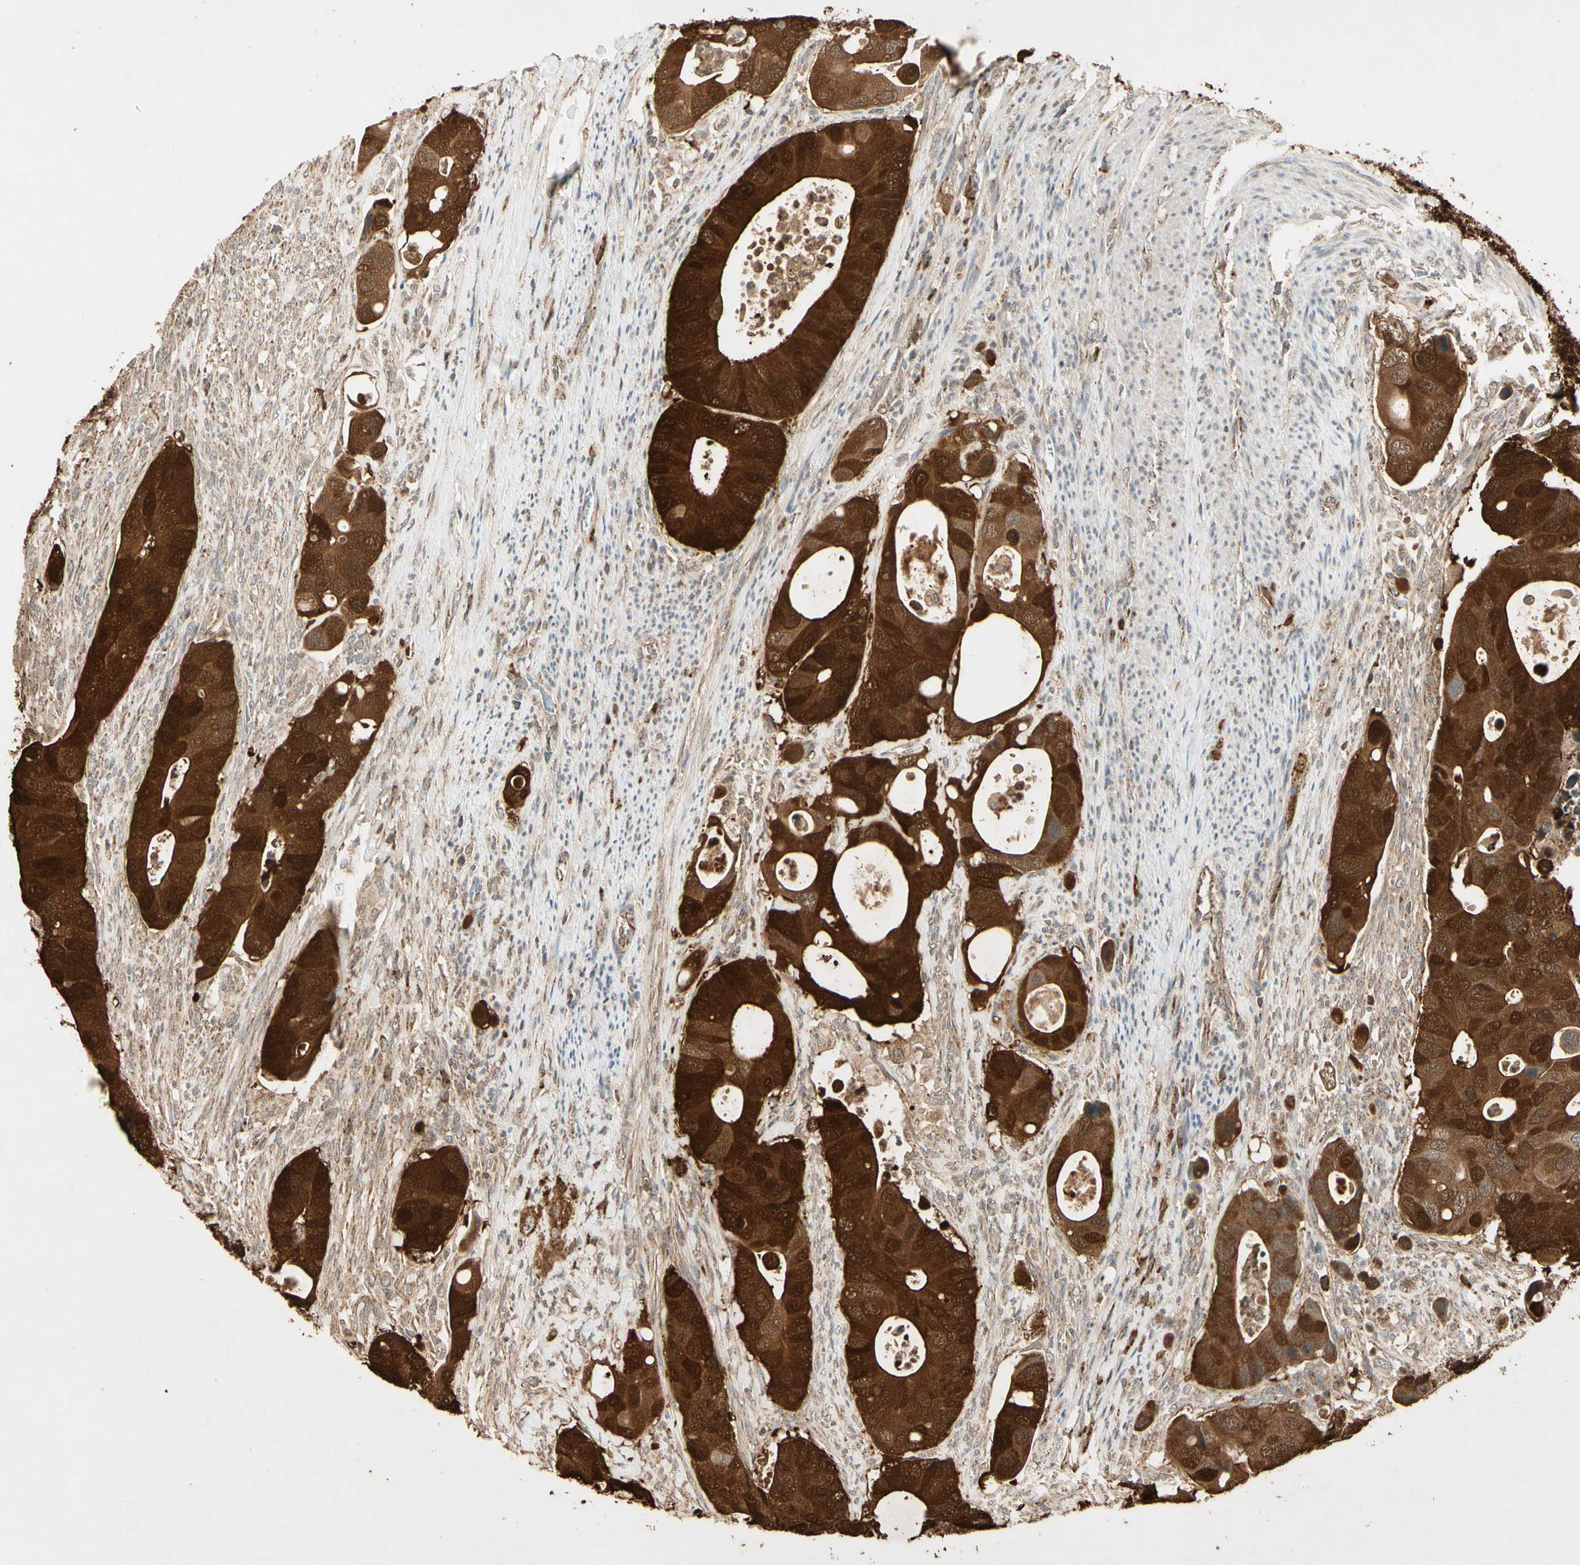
{"staining": {"intensity": "strong", "quantity": ">75%", "location": "cytoplasmic/membranous,nuclear"}, "tissue": "colorectal cancer", "cell_type": "Tumor cells", "image_type": "cancer", "snomed": [{"axis": "morphology", "description": "Adenocarcinoma, NOS"}, {"axis": "topography", "description": "Rectum"}], "caption": "This photomicrograph displays colorectal adenocarcinoma stained with immunohistochemistry to label a protein in brown. The cytoplasmic/membranous and nuclear of tumor cells show strong positivity for the protein. Nuclei are counter-stained blue.", "gene": "PRDX5", "patient": {"sex": "female", "age": 57}}